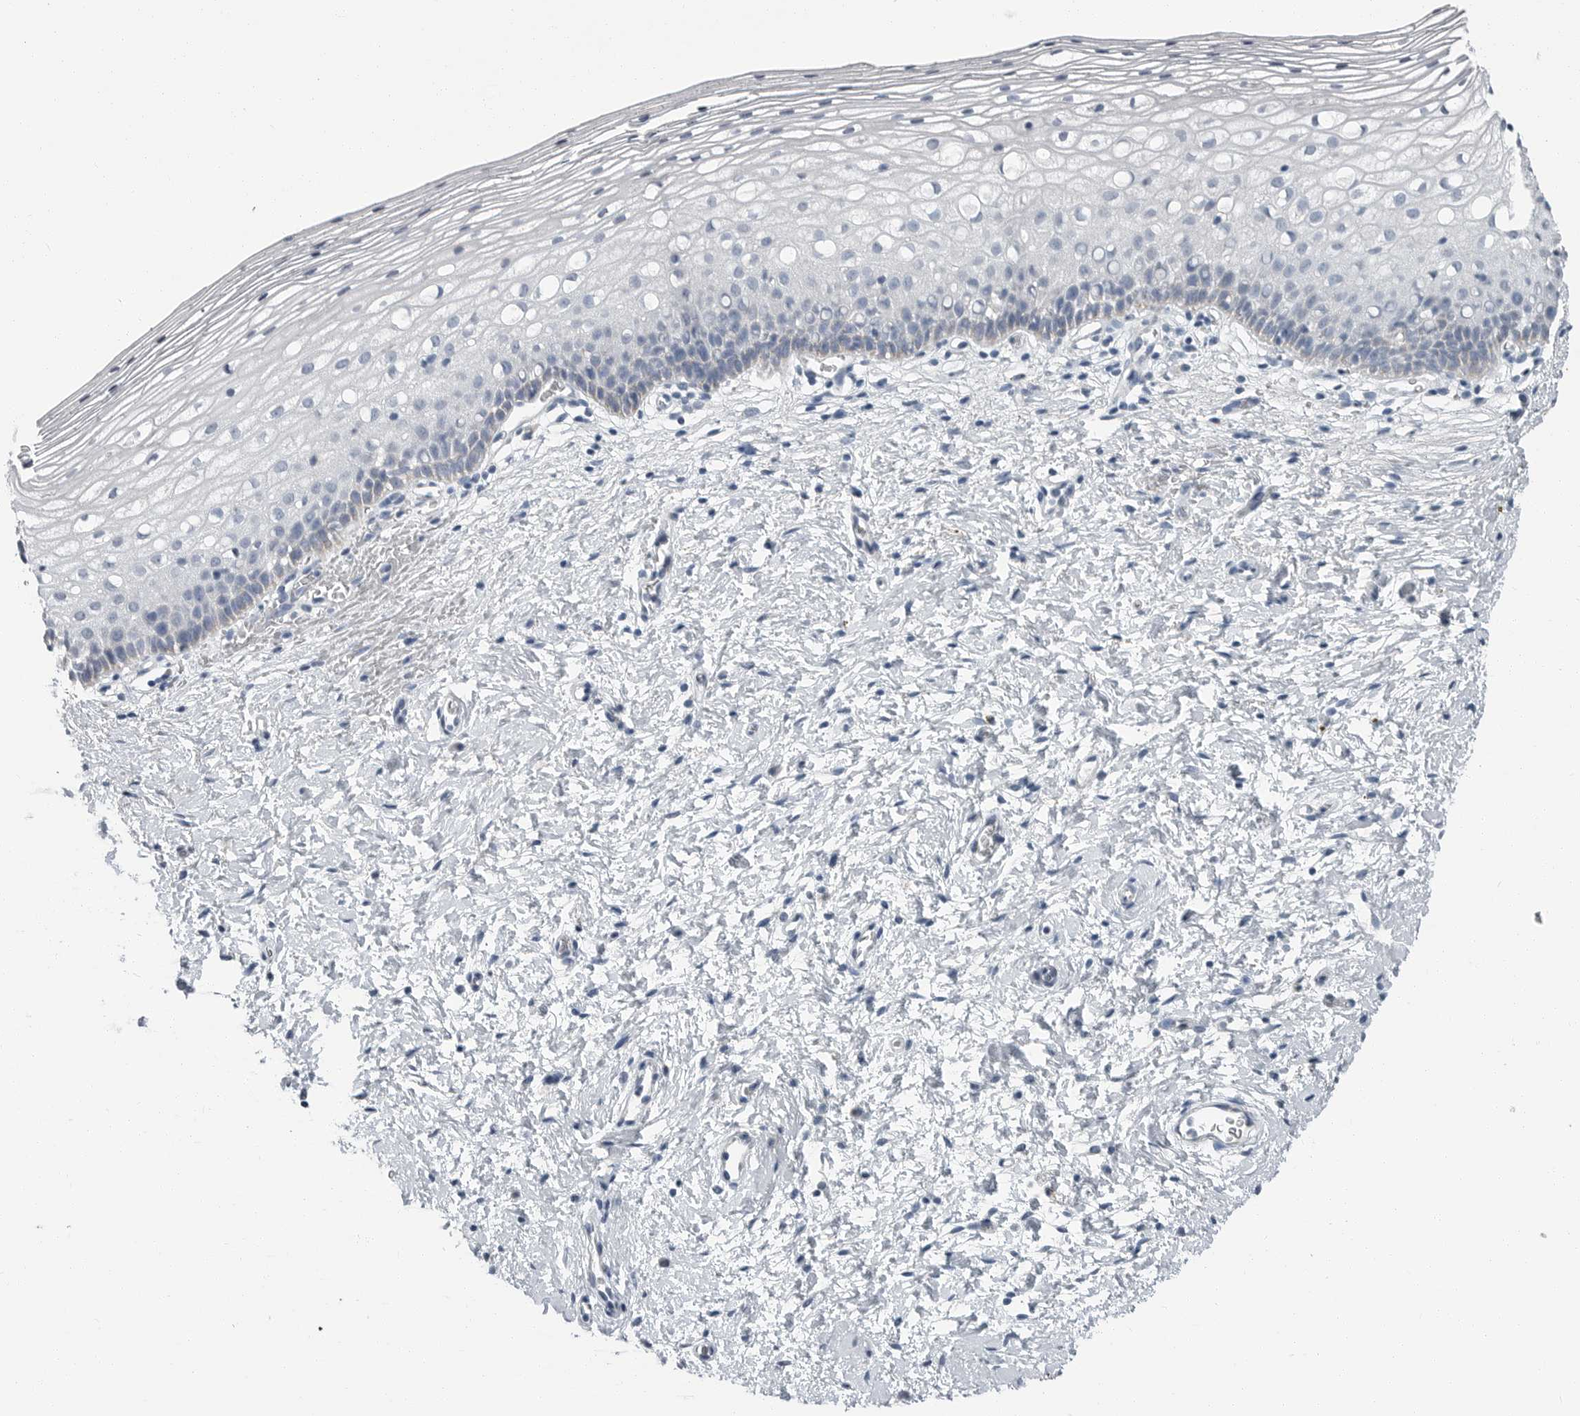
{"staining": {"intensity": "negative", "quantity": "none", "location": "none"}, "tissue": "cervix", "cell_type": "Squamous epithelial cells", "image_type": "normal", "snomed": [{"axis": "morphology", "description": "Normal tissue, NOS"}, {"axis": "topography", "description": "Cervix"}], "caption": "Immunohistochemistry image of benign cervix: human cervix stained with DAB shows no significant protein positivity in squamous epithelial cells. (DAB immunohistochemistry with hematoxylin counter stain).", "gene": "PLN", "patient": {"sex": "female", "age": 72}}